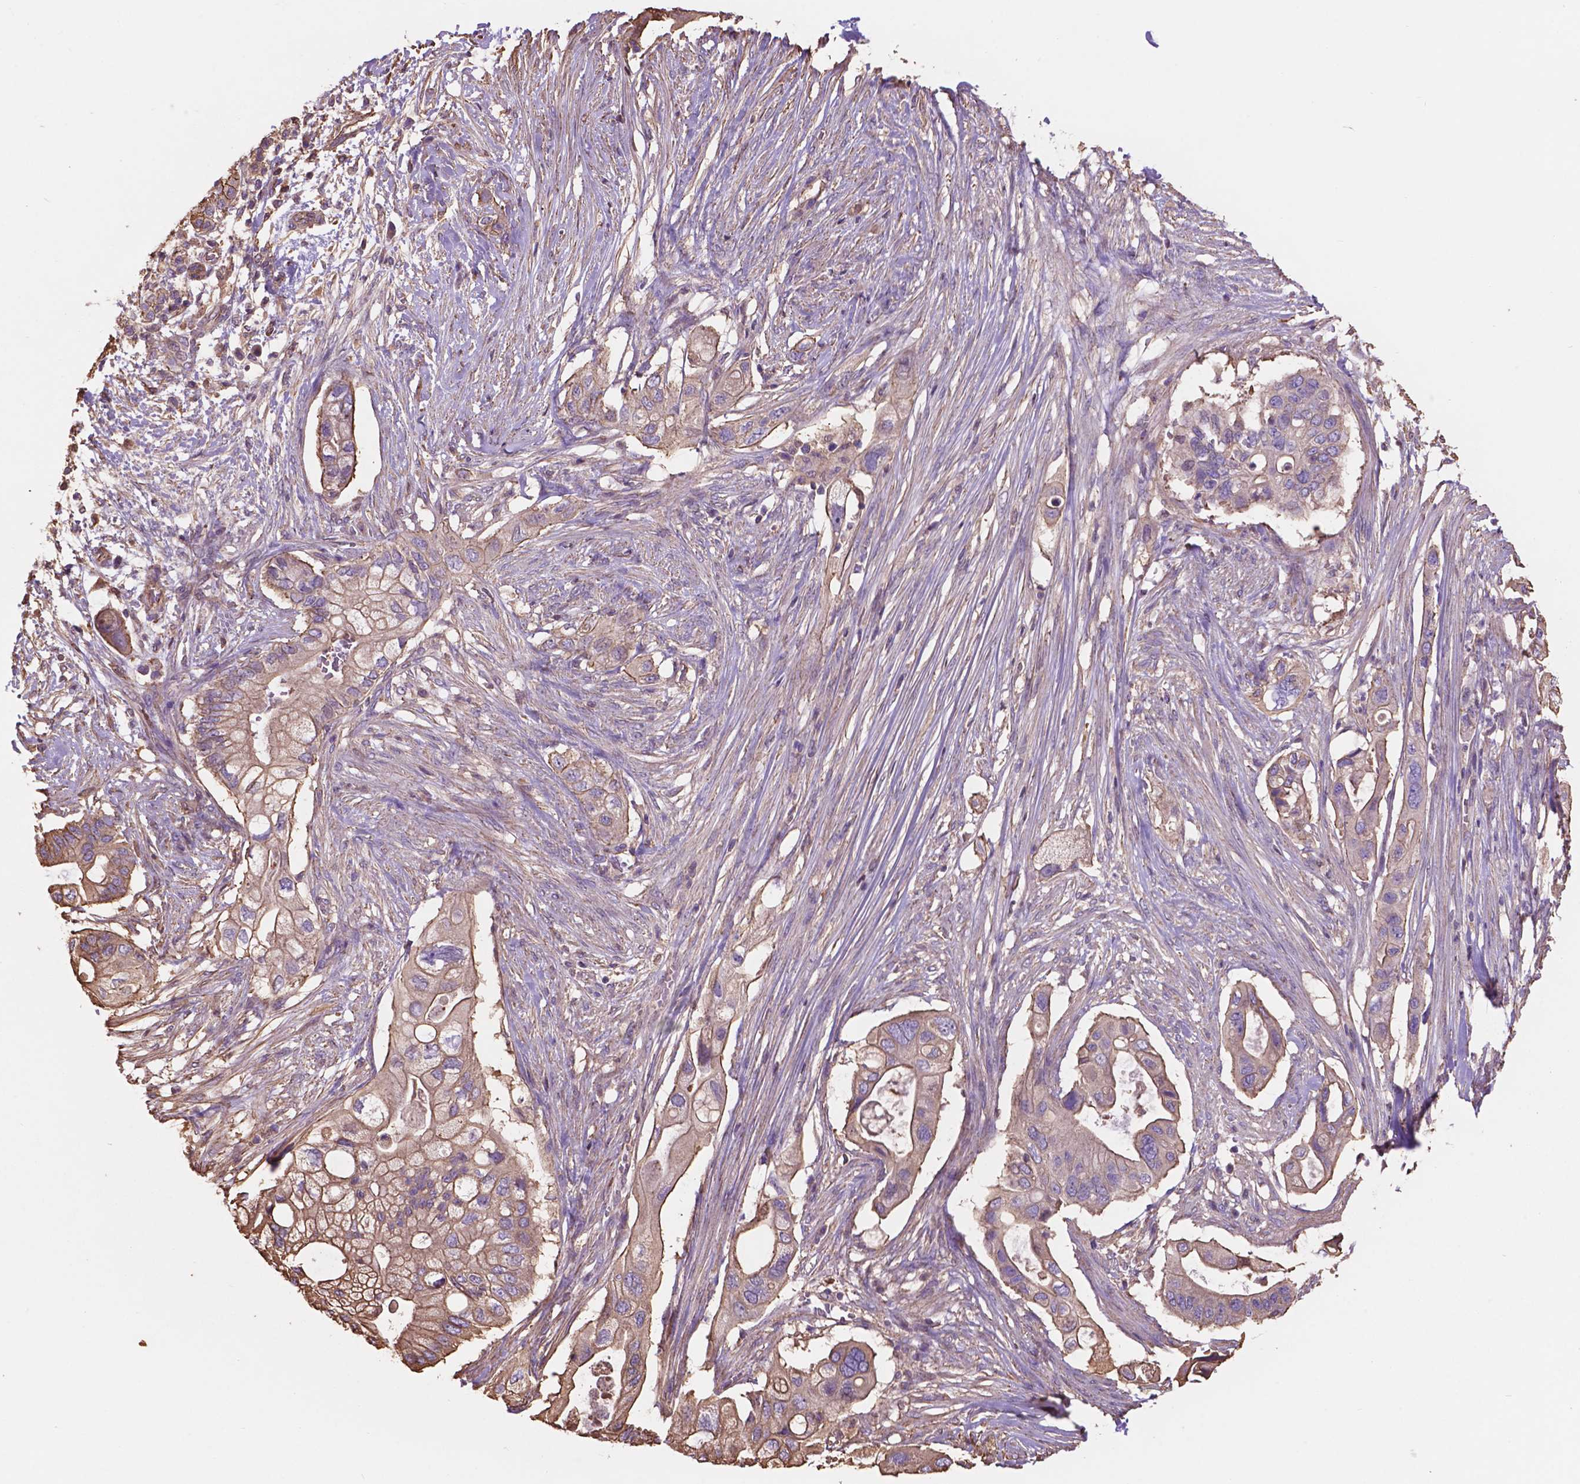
{"staining": {"intensity": "weak", "quantity": ">75%", "location": "cytoplasmic/membranous"}, "tissue": "pancreatic cancer", "cell_type": "Tumor cells", "image_type": "cancer", "snomed": [{"axis": "morphology", "description": "Adenocarcinoma, NOS"}, {"axis": "topography", "description": "Pancreas"}], "caption": "Immunohistochemical staining of human pancreatic cancer demonstrates low levels of weak cytoplasmic/membranous protein expression in about >75% of tumor cells.", "gene": "NIPA2", "patient": {"sex": "female", "age": 72}}